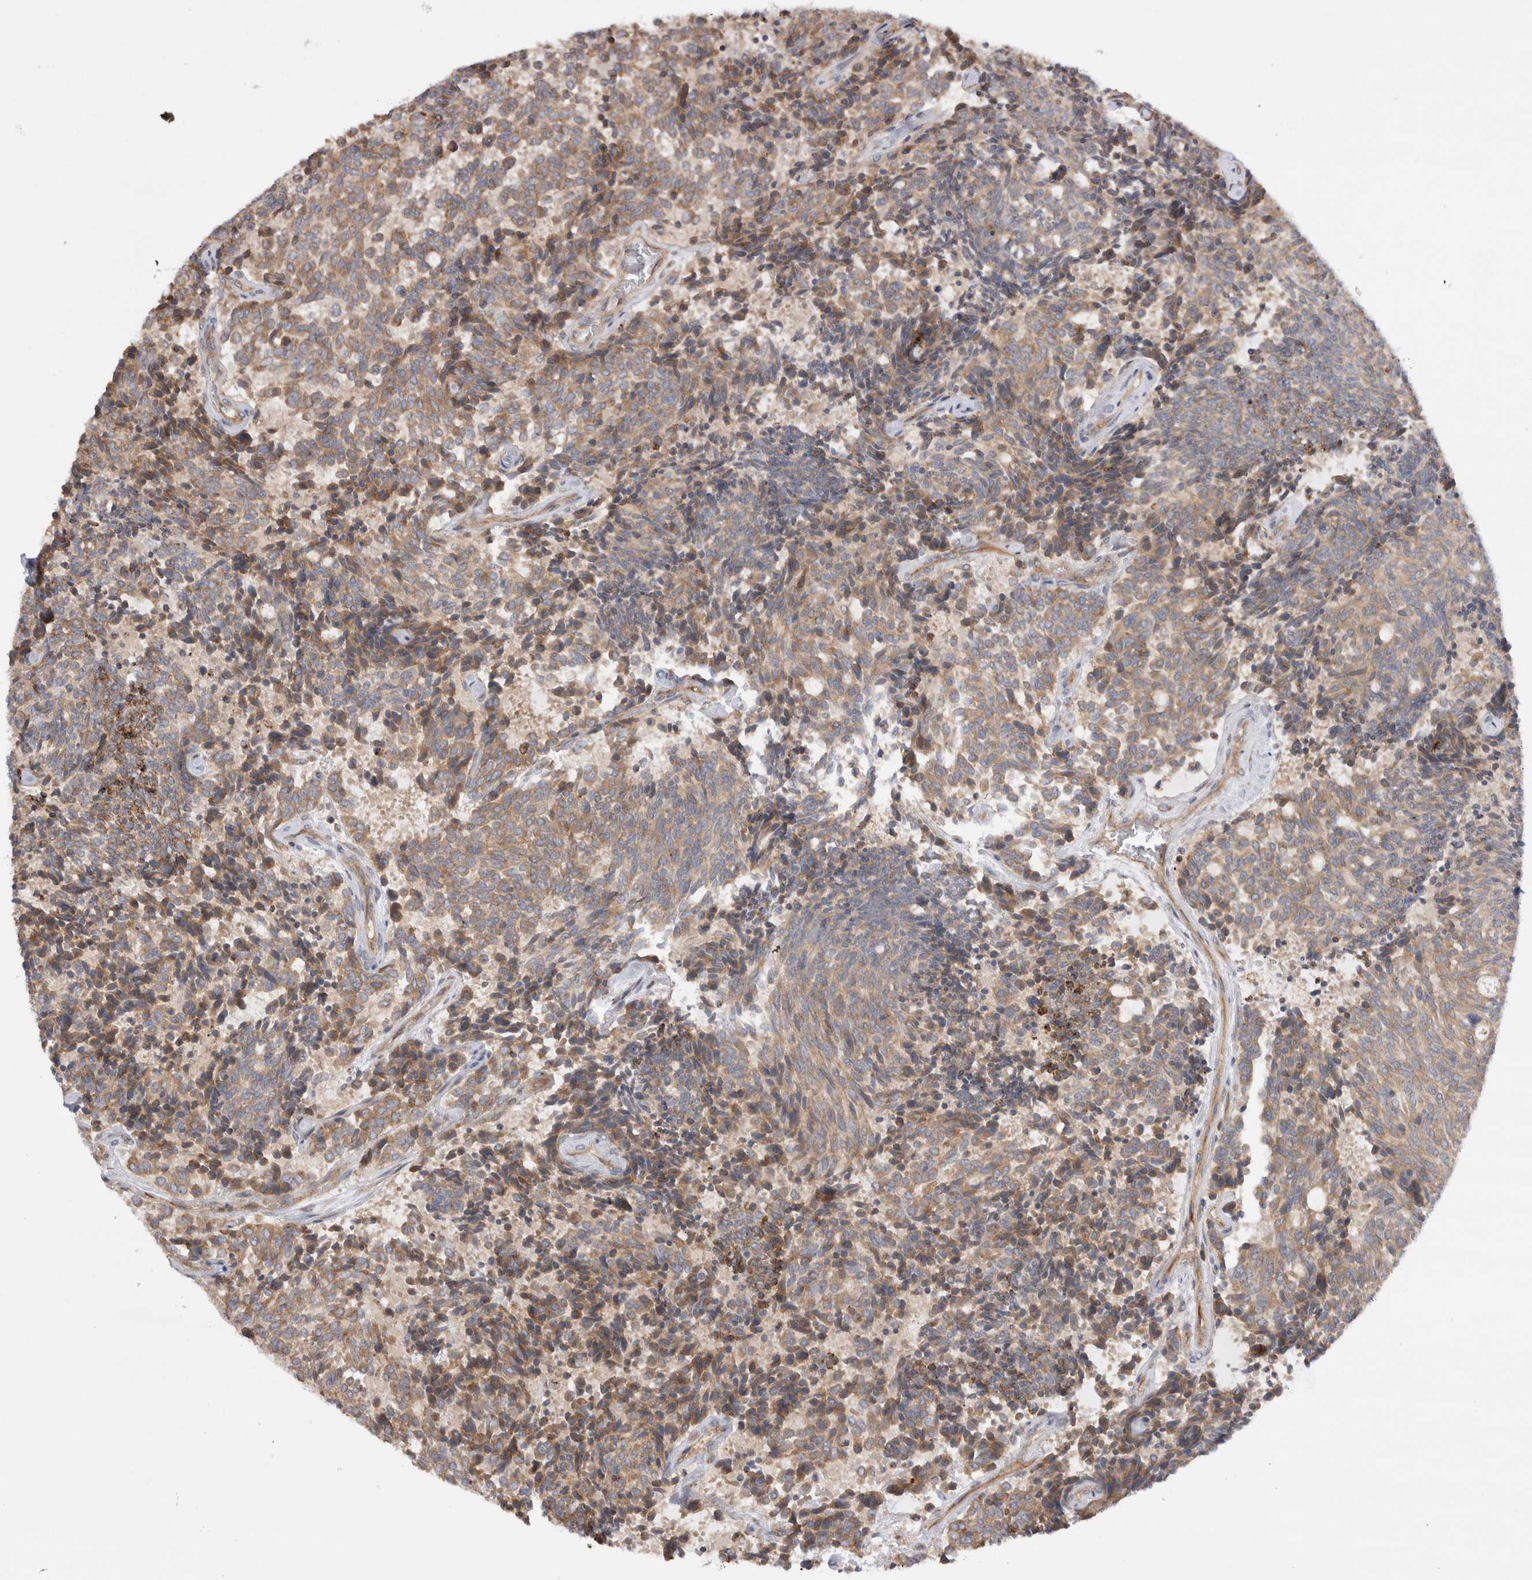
{"staining": {"intensity": "moderate", "quantity": "25%-75%", "location": "cytoplasmic/membranous"}, "tissue": "carcinoid", "cell_type": "Tumor cells", "image_type": "cancer", "snomed": [{"axis": "morphology", "description": "Carcinoid, malignant, NOS"}, {"axis": "topography", "description": "Pancreas"}], "caption": "An image of carcinoid (malignant) stained for a protein shows moderate cytoplasmic/membranous brown staining in tumor cells.", "gene": "PDCD10", "patient": {"sex": "female", "age": 54}}